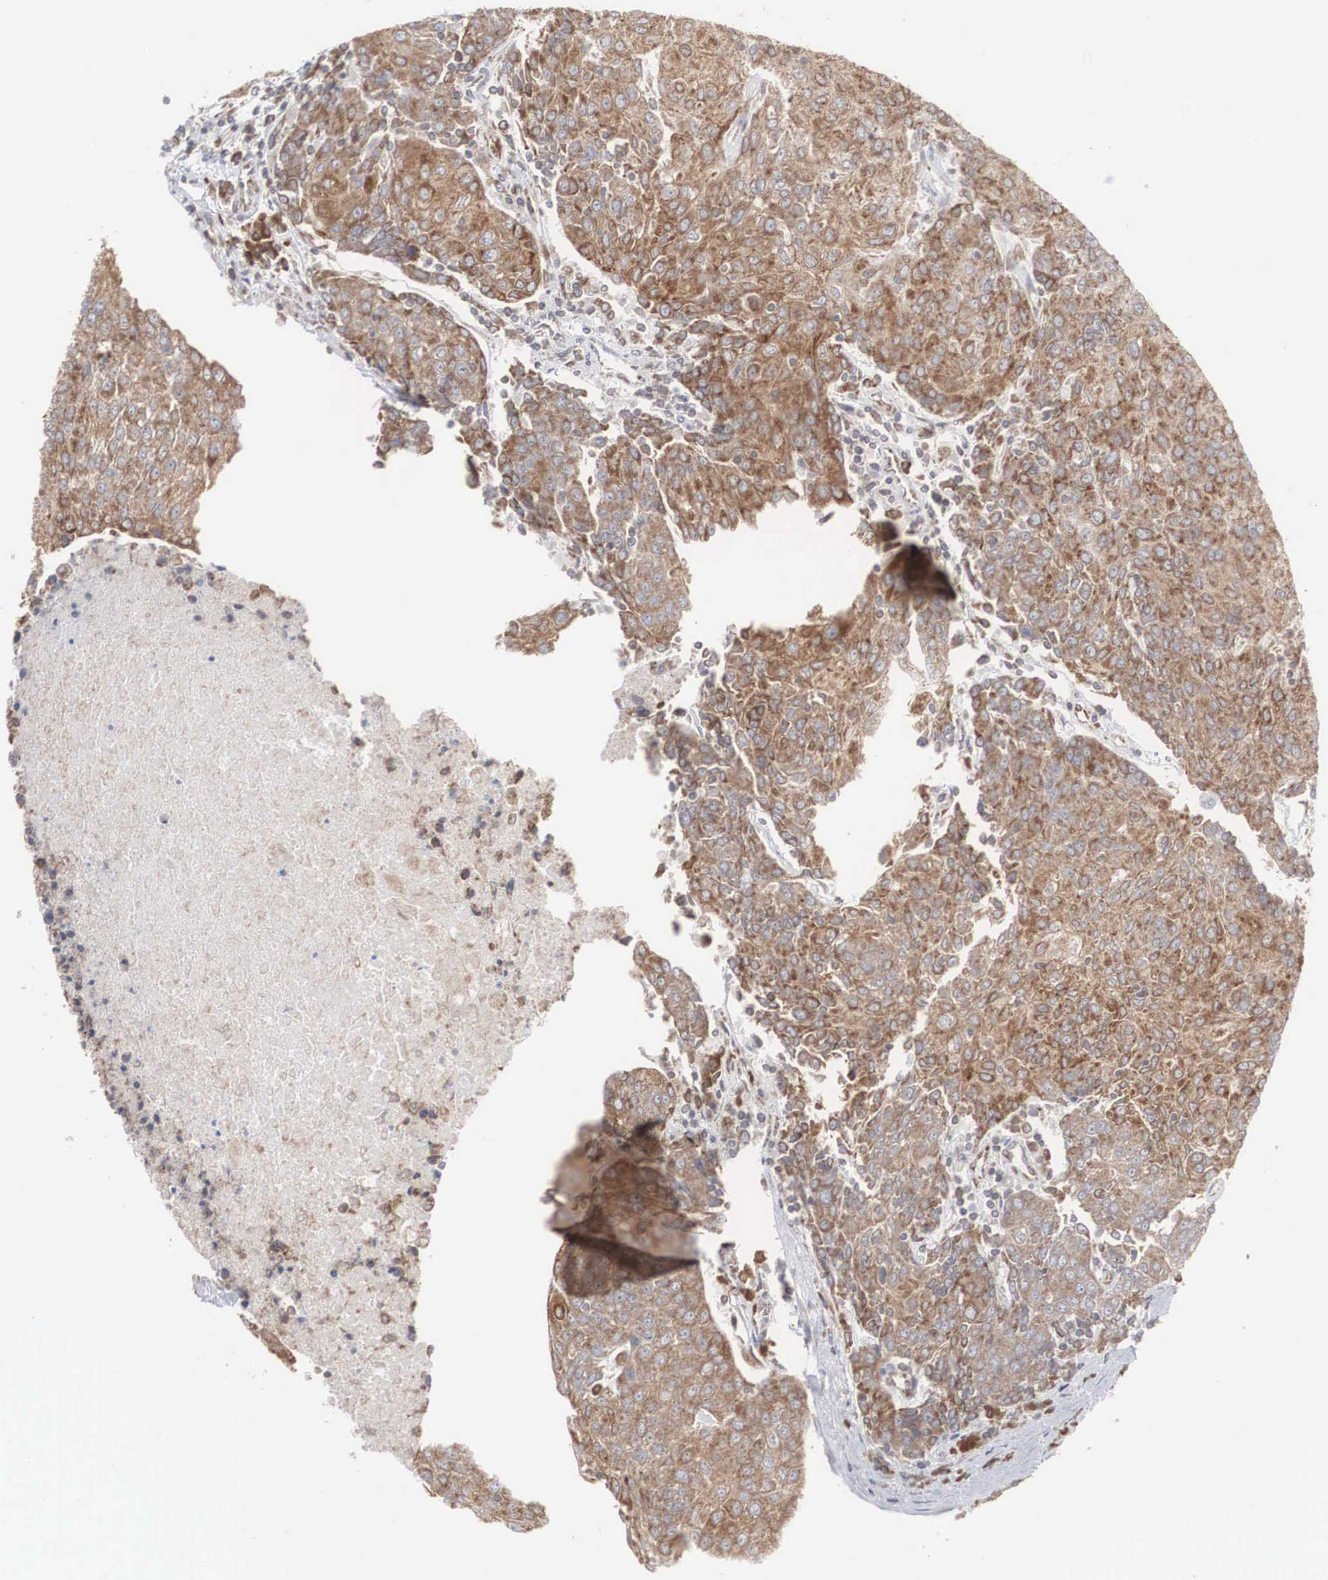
{"staining": {"intensity": "moderate", "quantity": ">75%", "location": "cytoplasmic/membranous"}, "tissue": "urothelial cancer", "cell_type": "Tumor cells", "image_type": "cancer", "snomed": [{"axis": "morphology", "description": "Urothelial carcinoma, High grade"}, {"axis": "topography", "description": "Urinary bladder"}], "caption": "This is a photomicrograph of immunohistochemistry (IHC) staining of urothelial carcinoma (high-grade), which shows moderate positivity in the cytoplasmic/membranous of tumor cells.", "gene": "MIA2", "patient": {"sex": "female", "age": 85}}